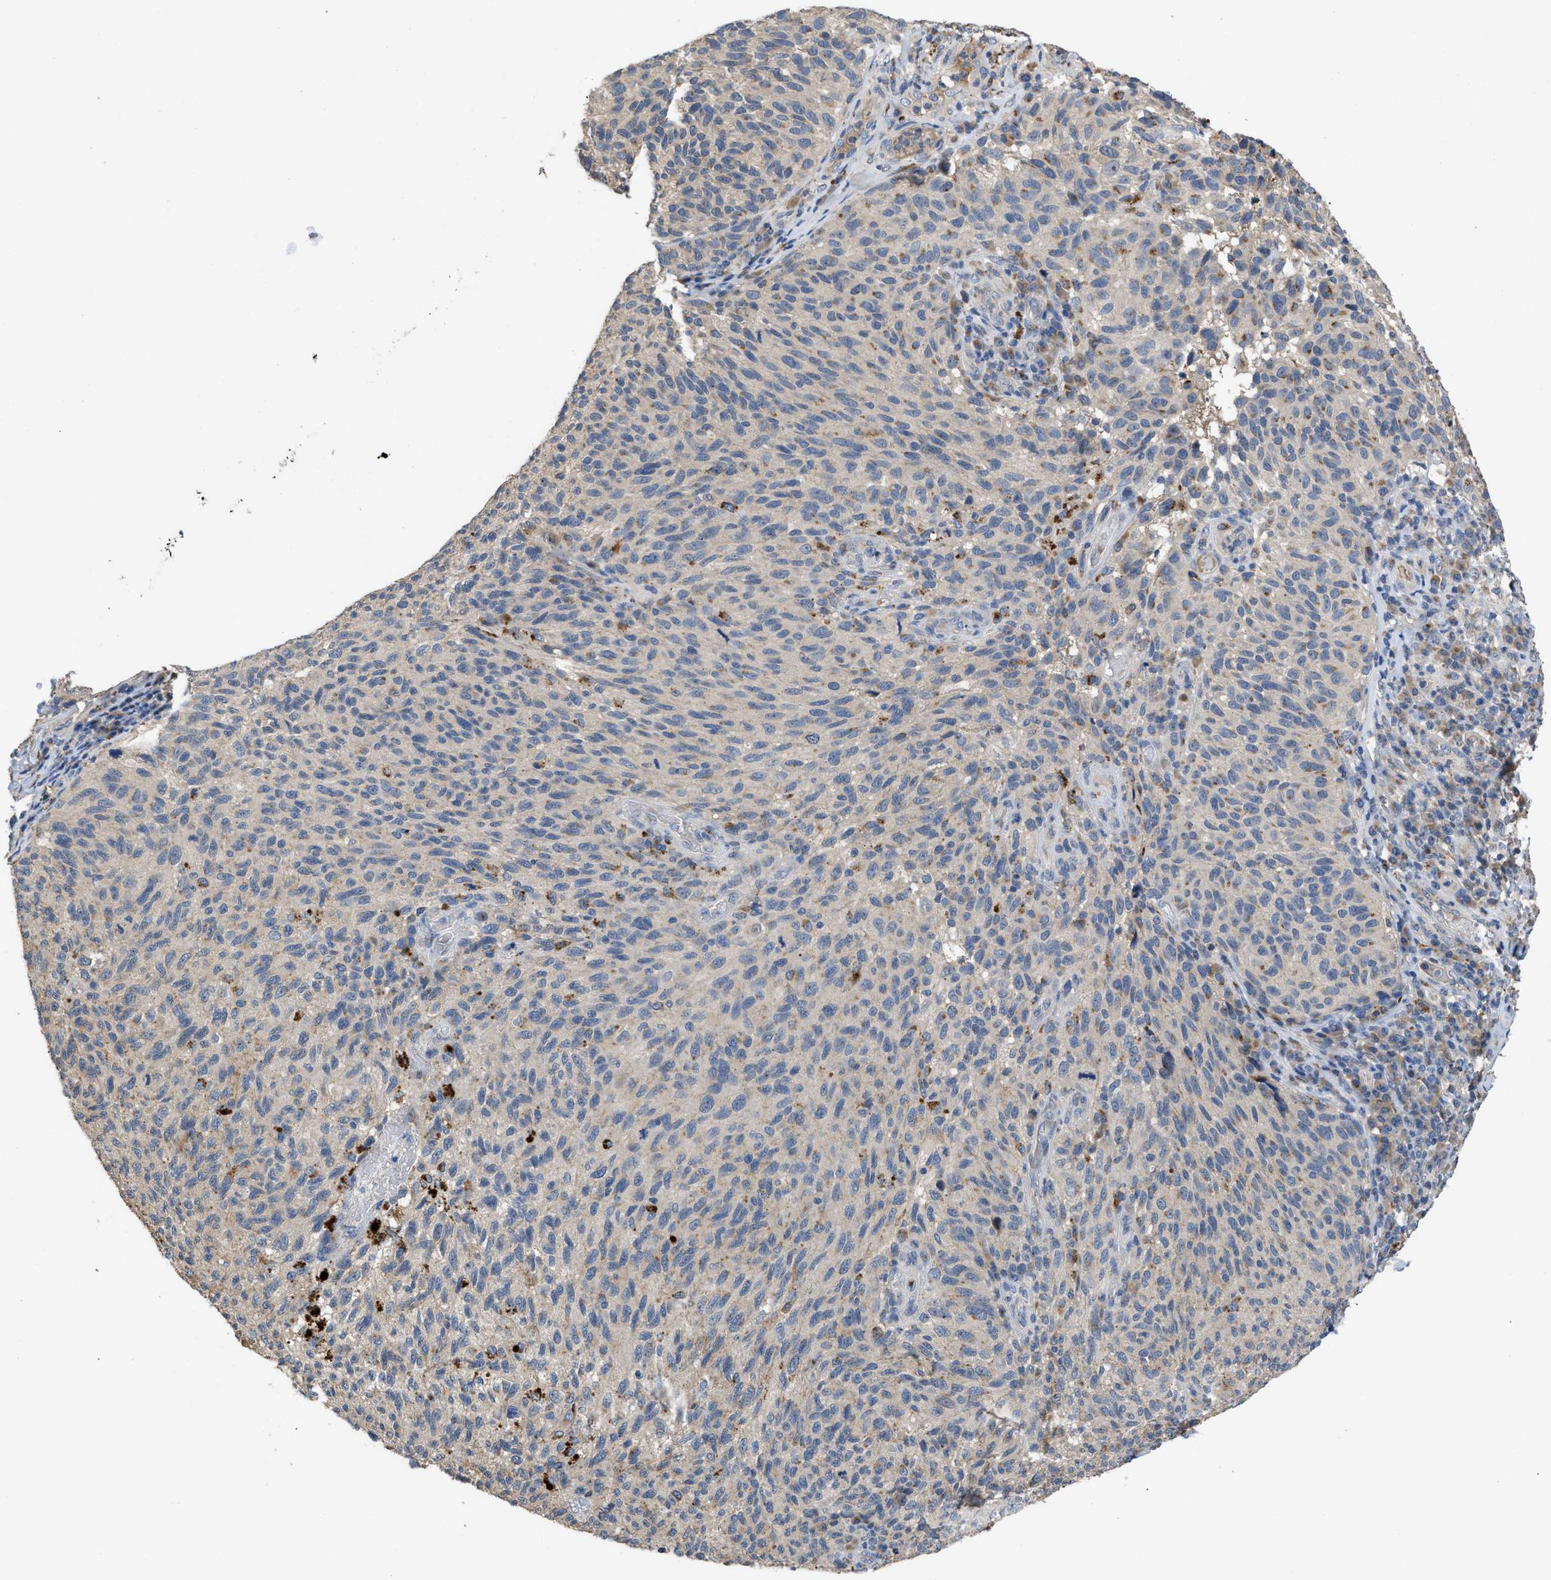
{"staining": {"intensity": "weak", "quantity": ">75%", "location": "cytoplasmic/membranous"}, "tissue": "melanoma", "cell_type": "Tumor cells", "image_type": "cancer", "snomed": [{"axis": "morphology", "description": "Malignant melanoma, NOS"}, {"axis": "topography", "description": "Skin"}], "caption": "Immunohistochemical staining of melanoma shows weak cytoplasmic/membranous protein expression in about >75% of tumor cells.", "gene": "SIK2", "patient": {"sex": "female", "age": 73}}